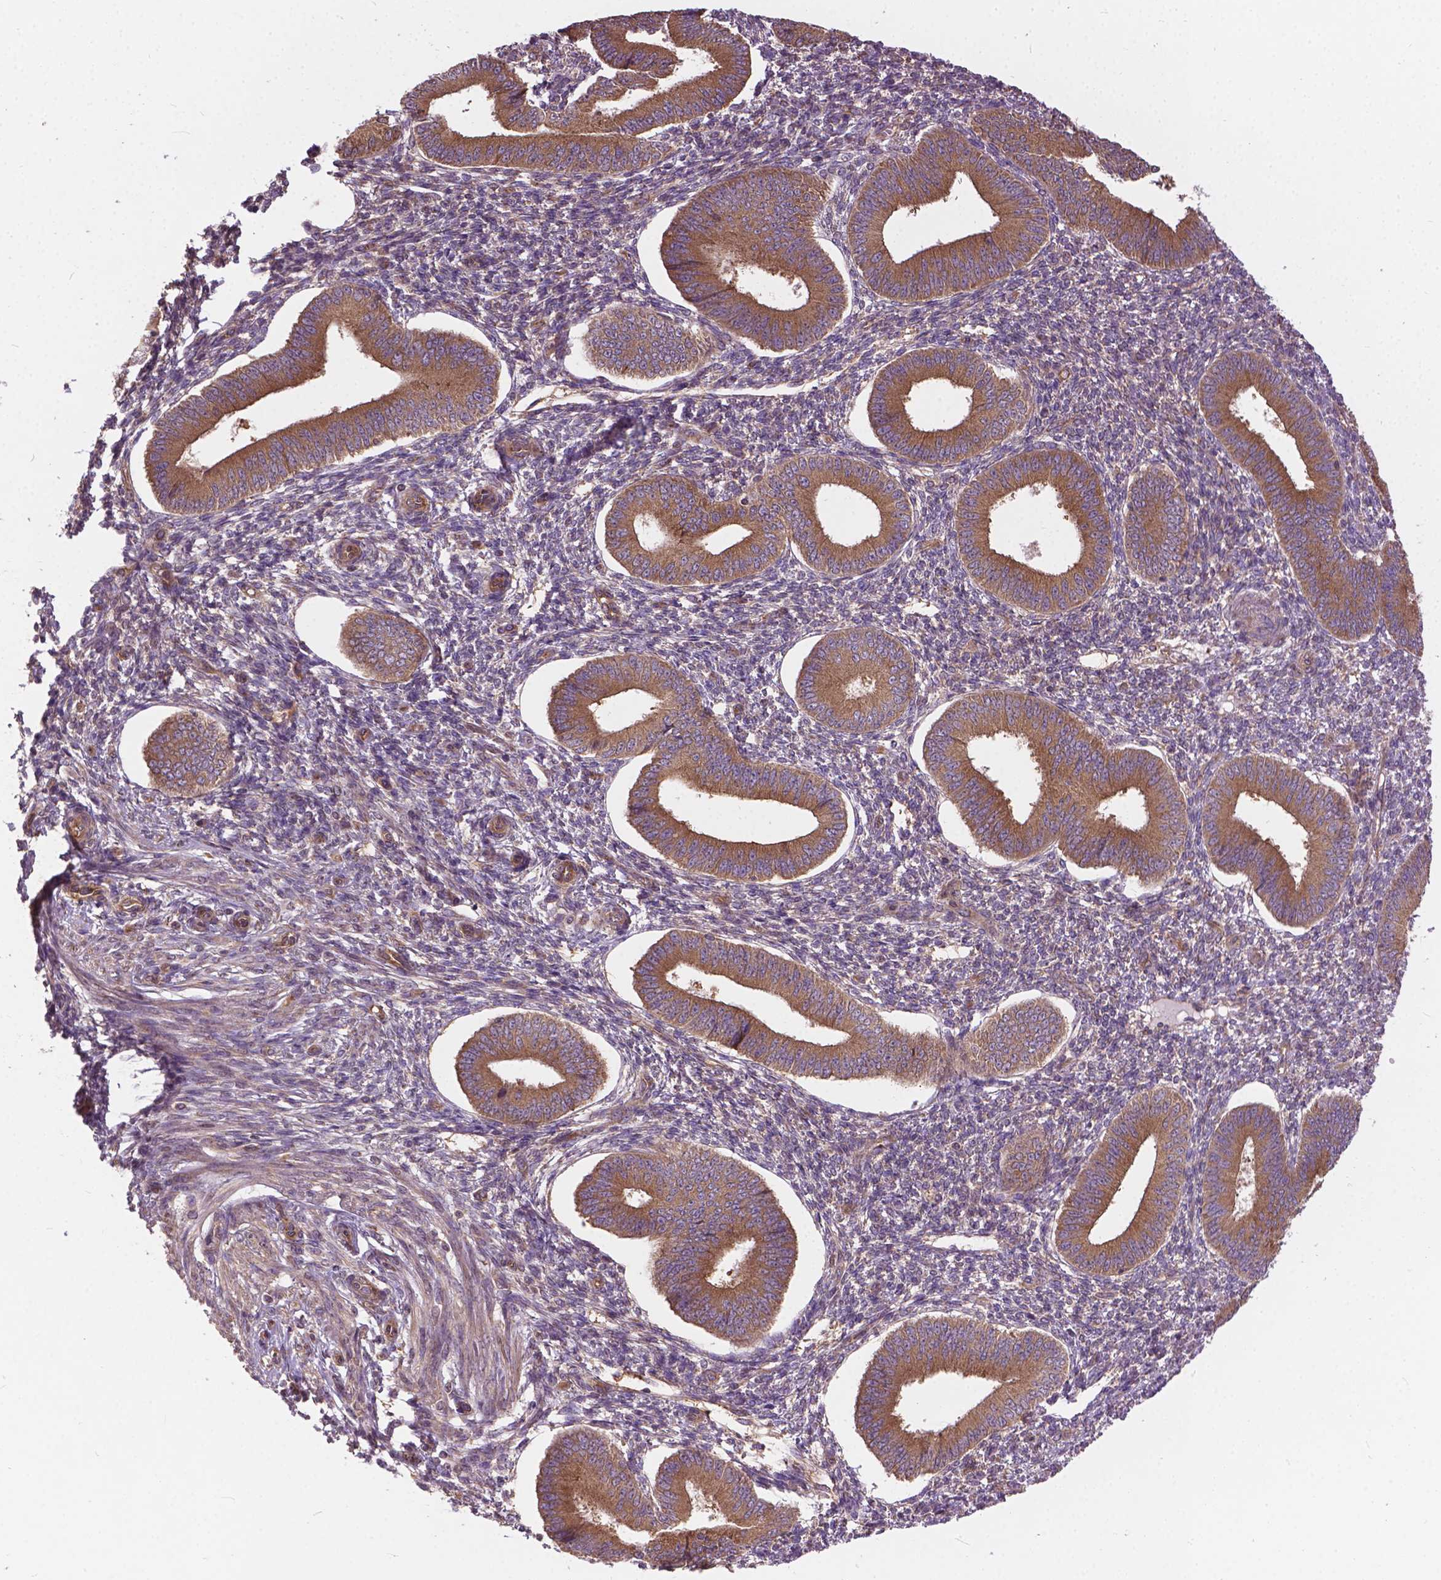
{"staining": {"intensity": "negative", "quantity": "none", "location": "none"}, "tissue": "endometrium", "cell_type": "Cells in endometrial stroma", "image_type": "normal", "snomed": [{"axis": "morphology", "description": "Normal tissue, NOS"}, {"axis": "topography", "description": "Endometrium"}], "caption": "The immunohistochemistry micrograph has no significant staining in cells in endometrial stroma of endometrium. Nuclei are stained in blue.", "gene": "MZT1", "patient": {"sex": "female", "age": 42}}